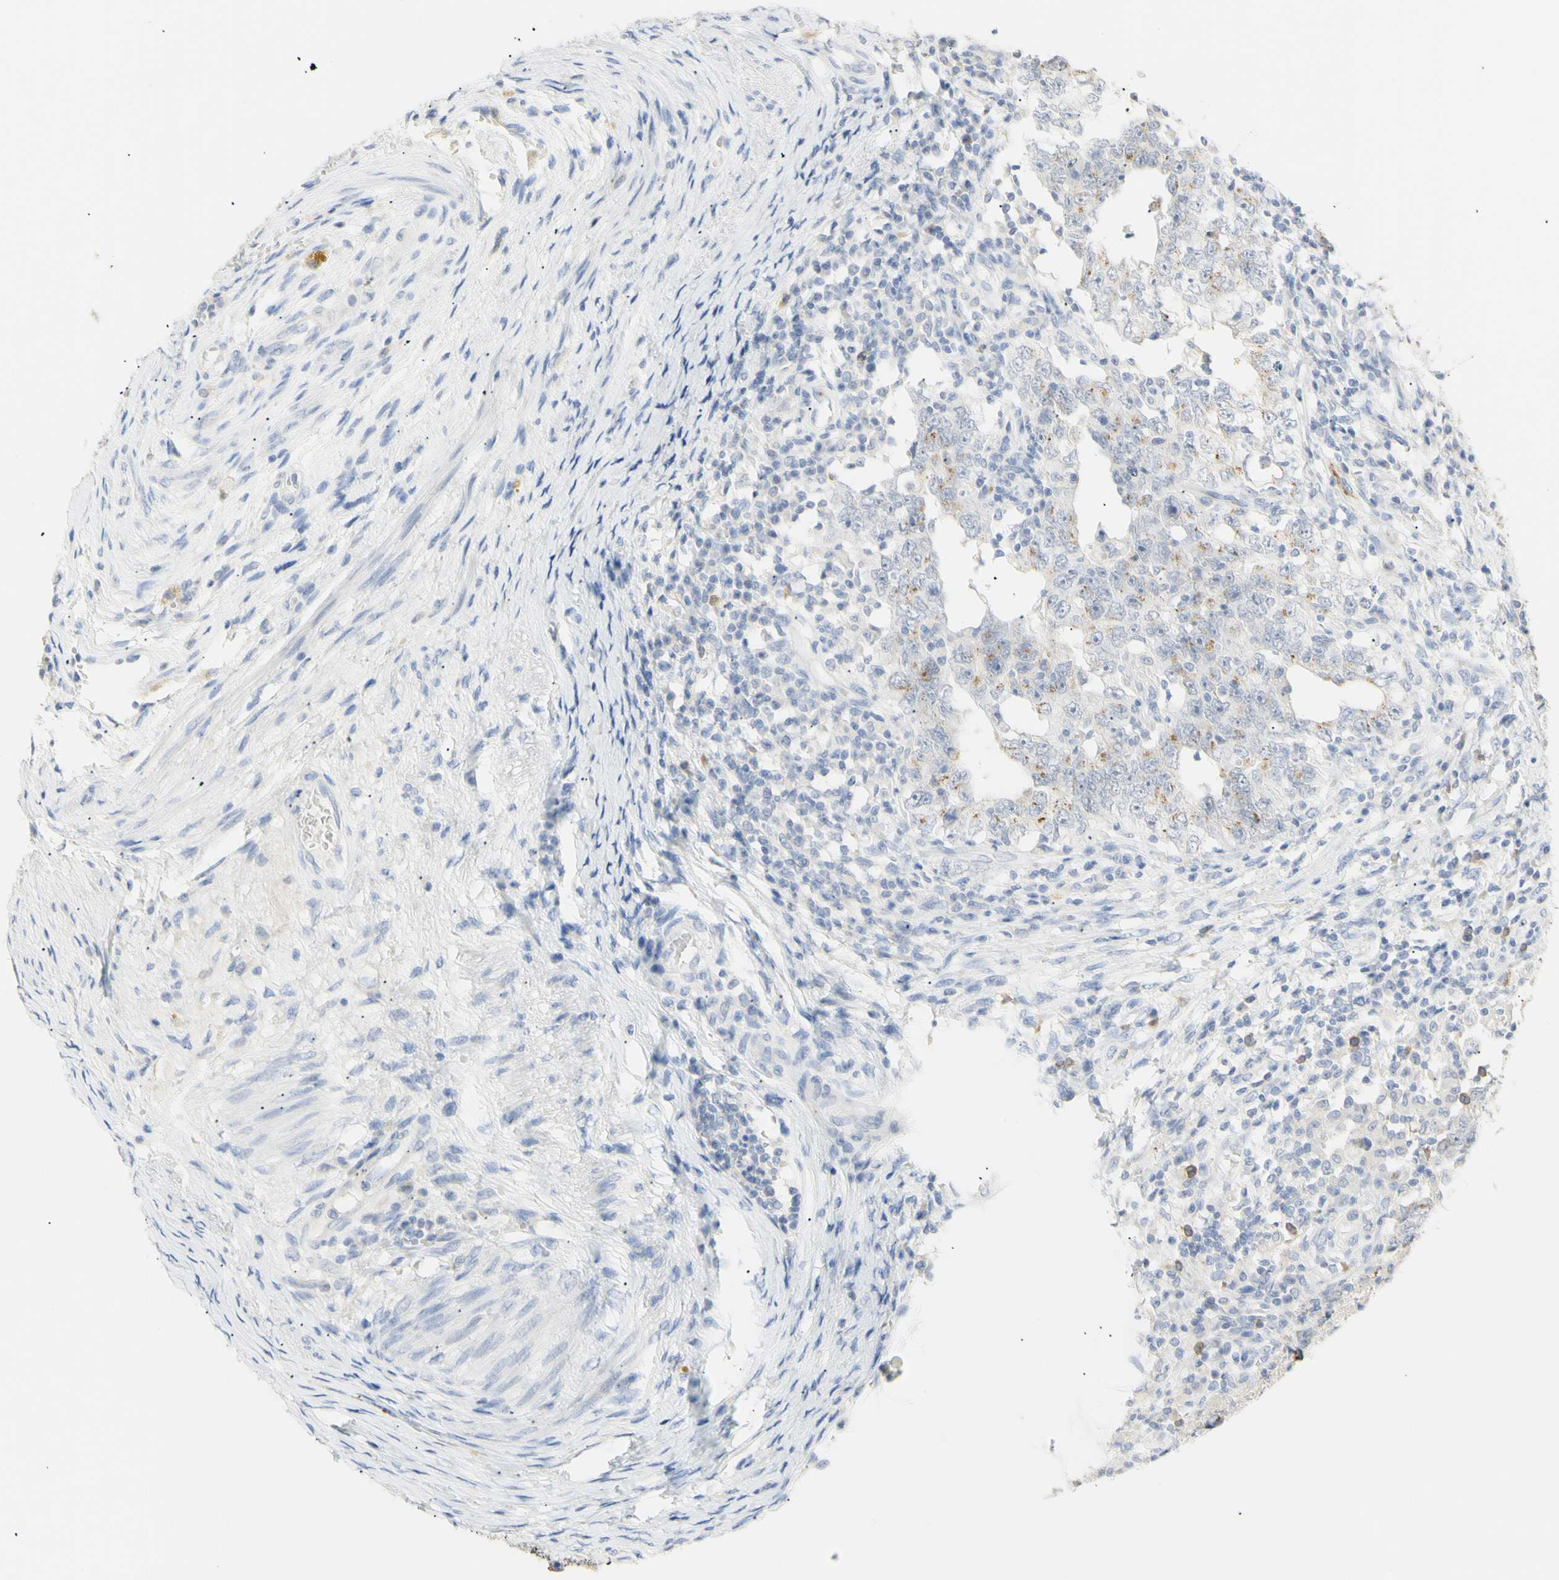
{"staining": {"intensity": "moderate", "quantity": "25%-75%", "location": "cytoplasmic/membranous"}, "tissue": "testis cancer", "cell_type": "Tumor cells", "image_type": "cancer", "snomed": [{"axis": "morphology", "description": "Carcinoma, Embryonal, NOS"}, {"axis": "topography", "description": "Testis"}], "caption": "Approximately 25%-75% of tumor cells in human embryonal carcinoma (testis) exhibit moderate cytoplasmic/membranous protein staining as visualized by brown immunohistochemical staining.", "gene": "B4GALNT3", "patient": {"sex": "male", "age": 26}}